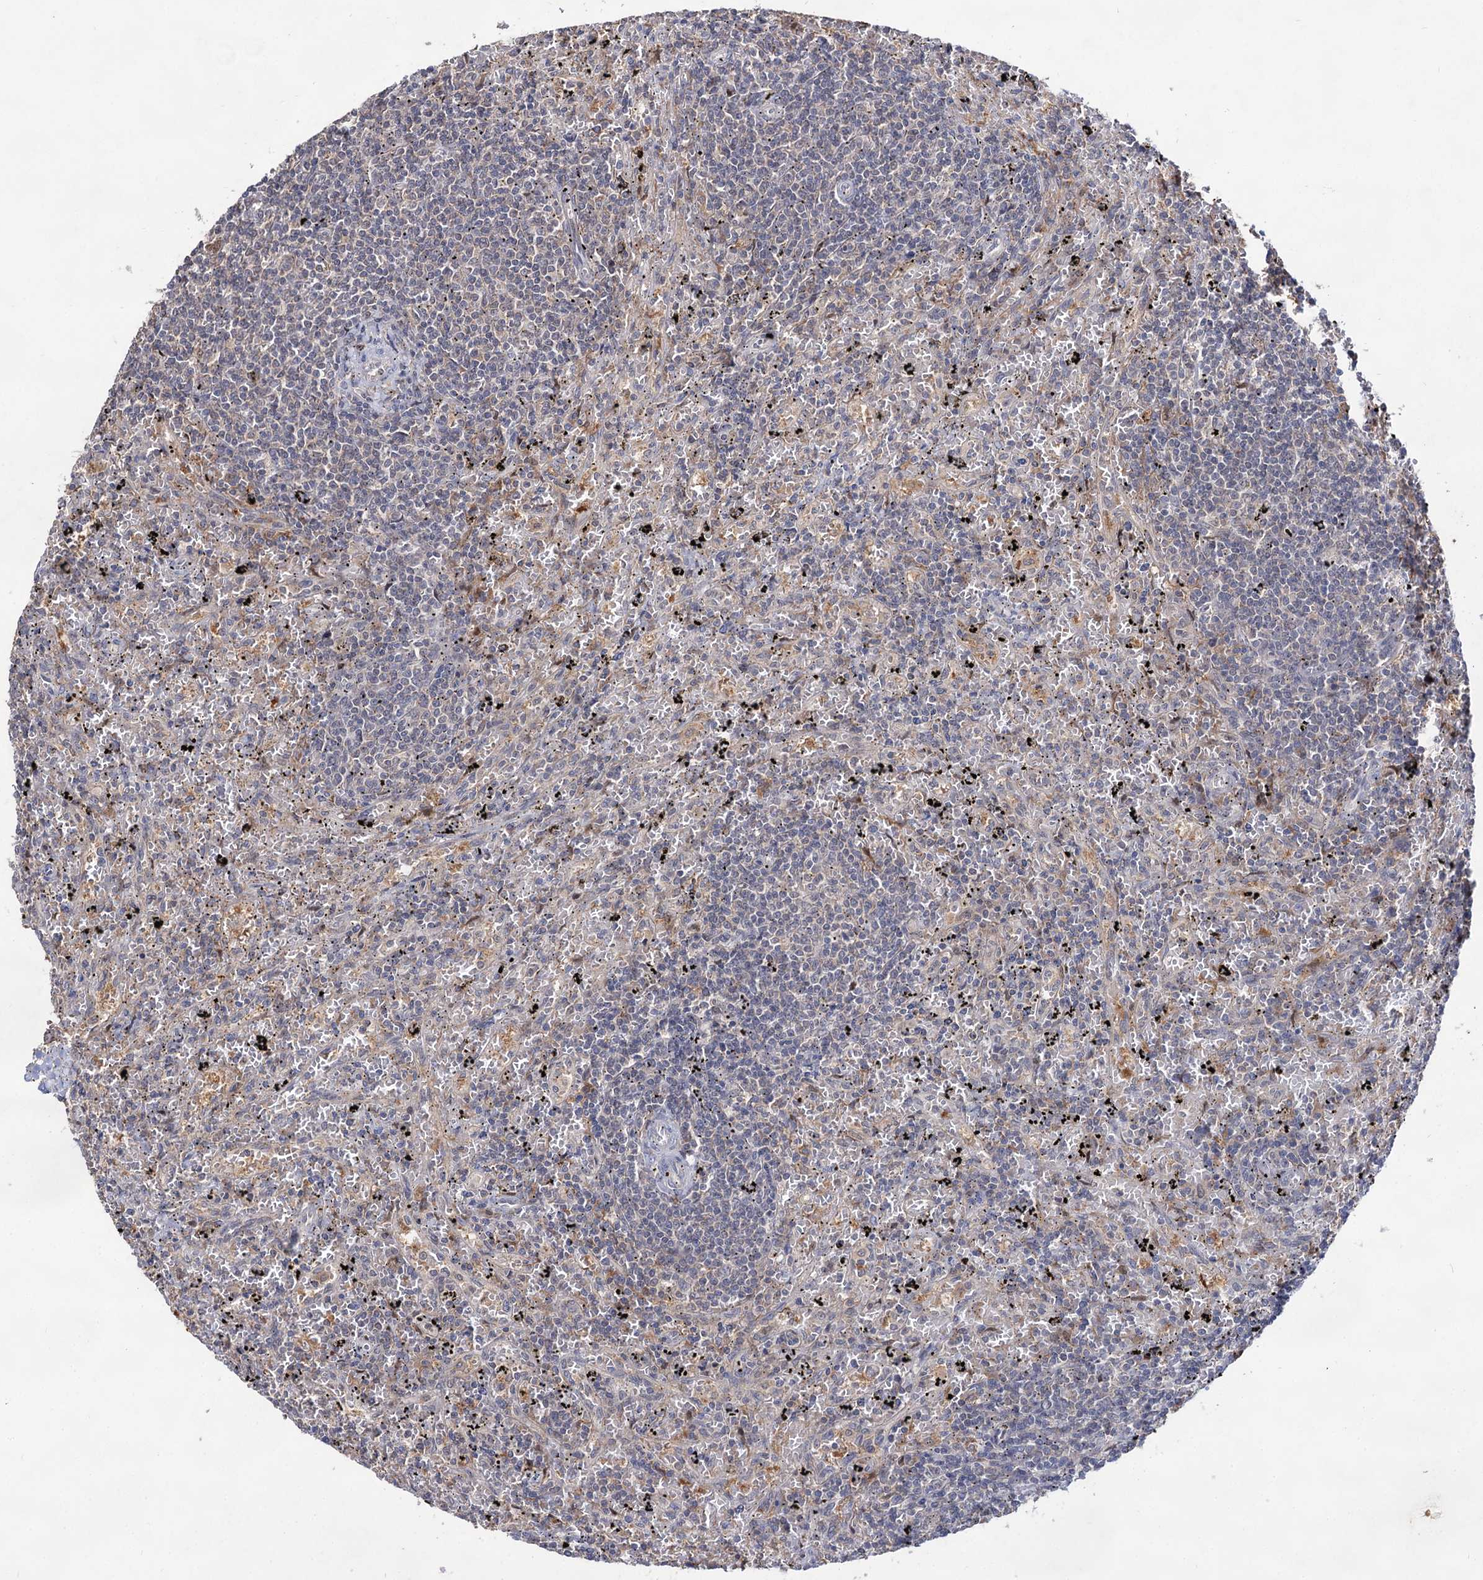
{"staining": {"intensity": "negative", "quantity": "none", "location": "none"}, "tissue": "lymphoma", "cell_type": "Tumor cells", "image_type": "cancer", "snomed": [{"axis": "morphology", "description": "Malignant lymphoma, non-Hodgkin's type, Low grade"}, {"axis": "topography", "description": "Spleen"}], "caption": "Tumor cells show no significant expression in lymphoma.", "gene": "ACTR6", "patient": {"sex": "male", "age": 76}}